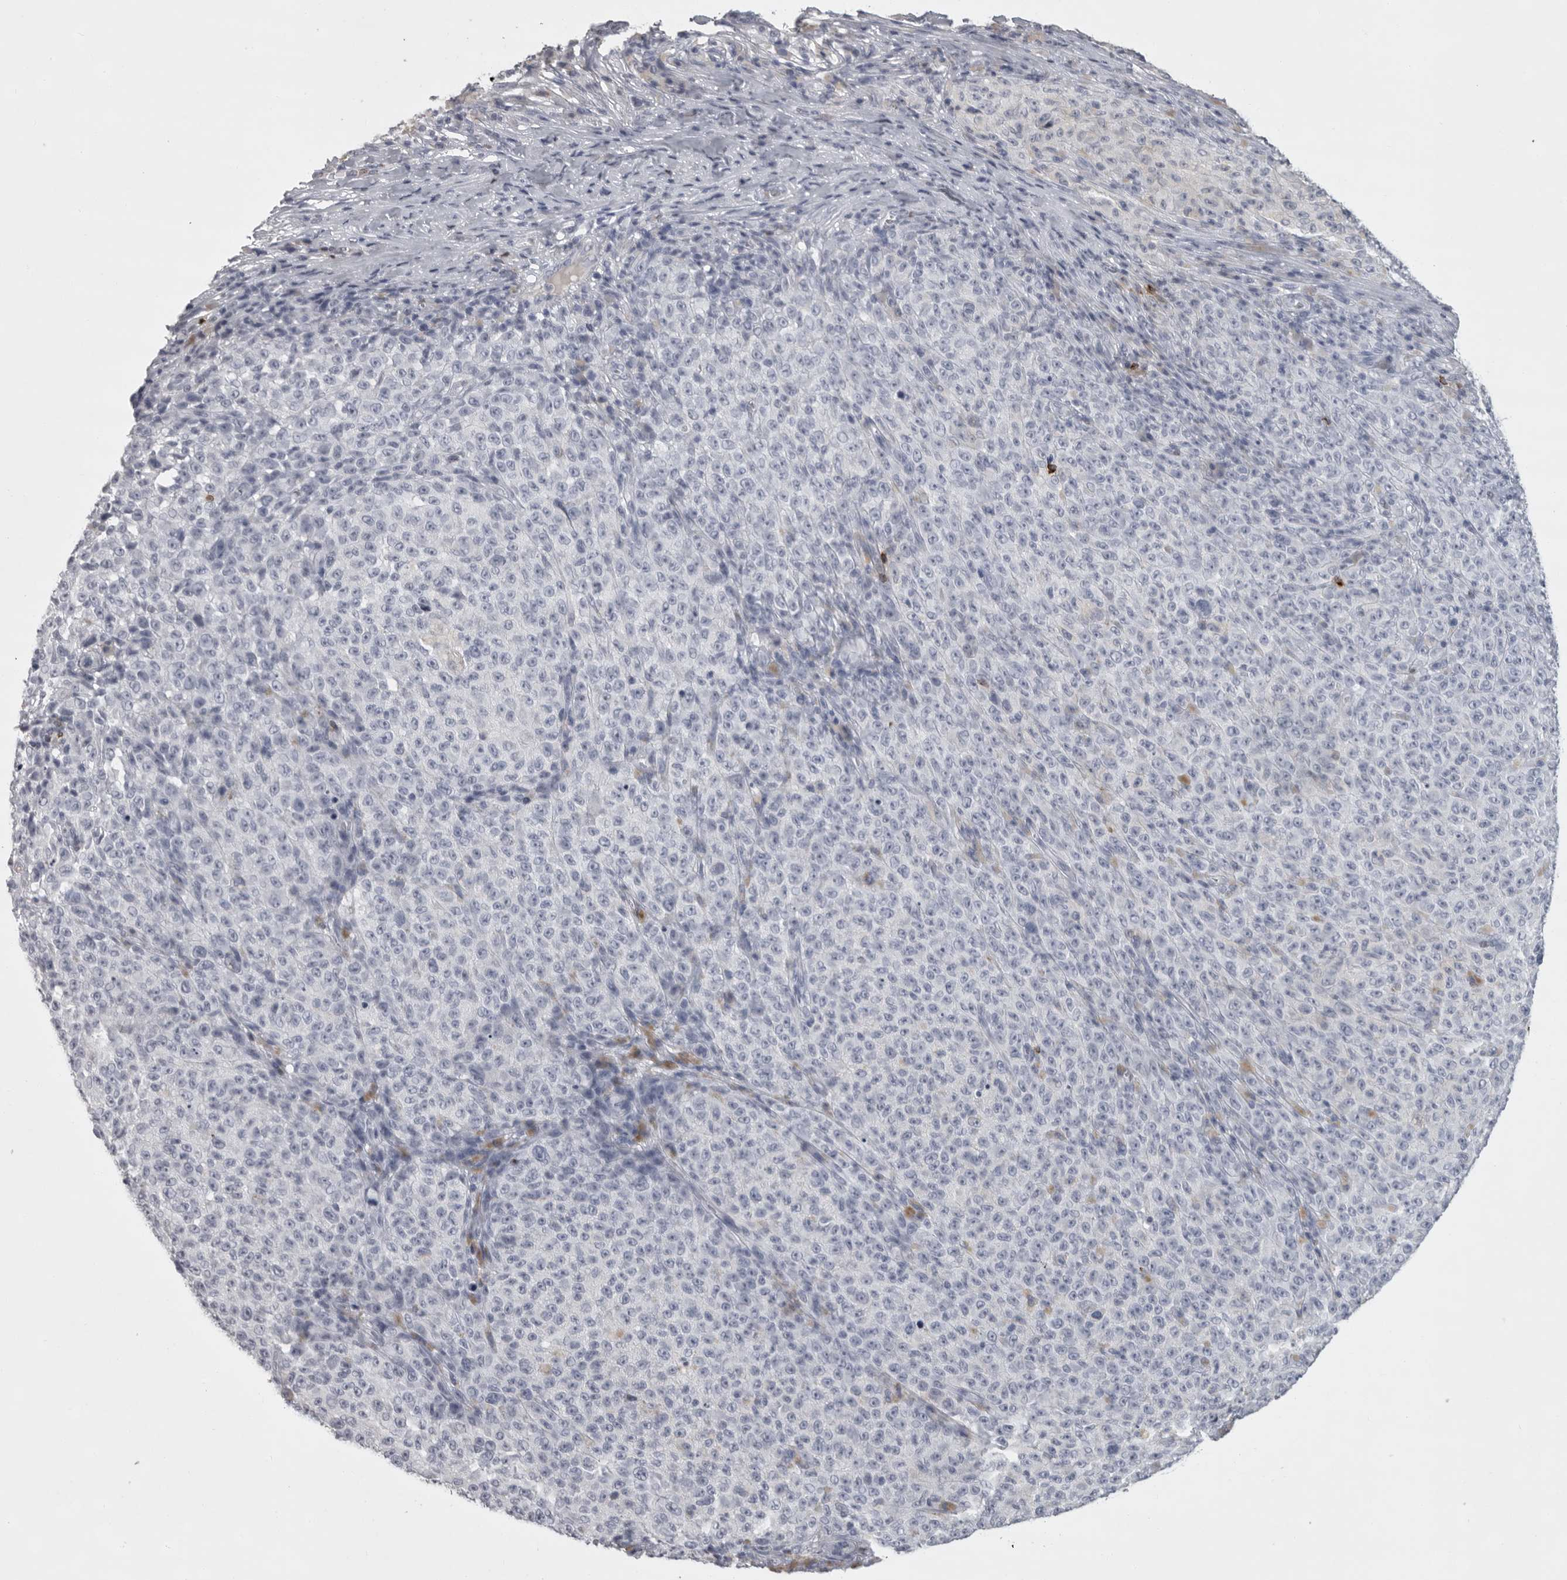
{"staining": {"intensity": "negative", "quantity": "none", "location": "none"}, "tissue": "melanoma", "cell_type": "Tumor cells", "image_type": "cancer", "snomed": [{"axis": "morphology", "description": "Malignant melanoma, NOS"}, {"axis": "topography", "description": "Skin"}], "caption": "This image is of malignant melanoma stained with immunohistochemistry to label a protein in brown with the nuclei are counter-stained blue. There is no expression in tumor cells.", "gene": "GNLY", "patient": {"sex": "female", "age": 82}}